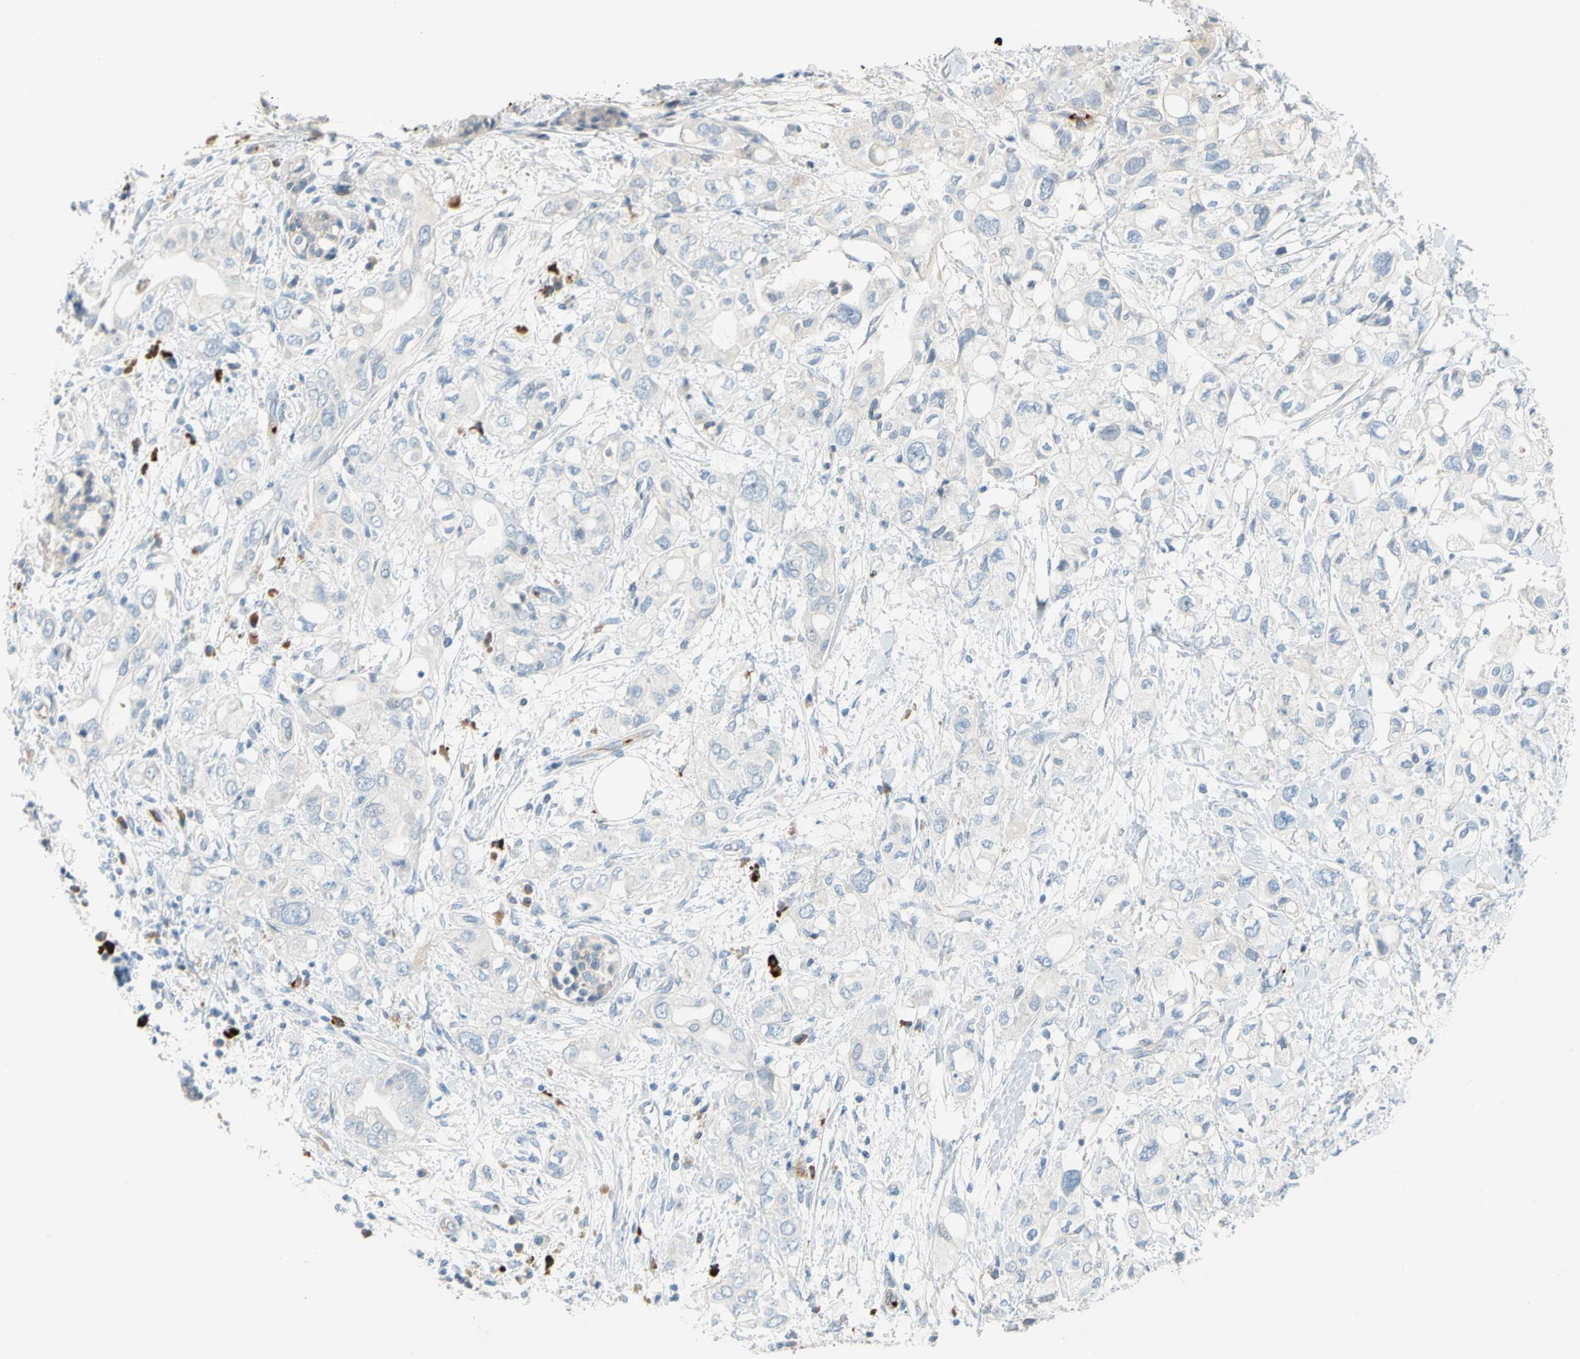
{"staining": {"intensity": "negative", "quantity": "none", "location": "none"}, "tissue": "pancreatic cancer", "cell_type": "Tumor cells", "image_type": "cancer", "snomed": [{"axis": "morphology", "description": "Adenocarcinoma, NOS"}, {"axis": "topography", "description": "Pancreas"}], "caption": "An IHC image of pancreatic adenocarcinoma is shown. There is no staining in tumor cells of pancreatic adenocarcinoma. Brightfield microscopy of IHC stained with DAB (3,3'-diaminobenzidine) (brown) and hematoxylin (blue), captured at high magnification.", "gene": "PPBP", "patient": {"sex": "female", "age": 56}}